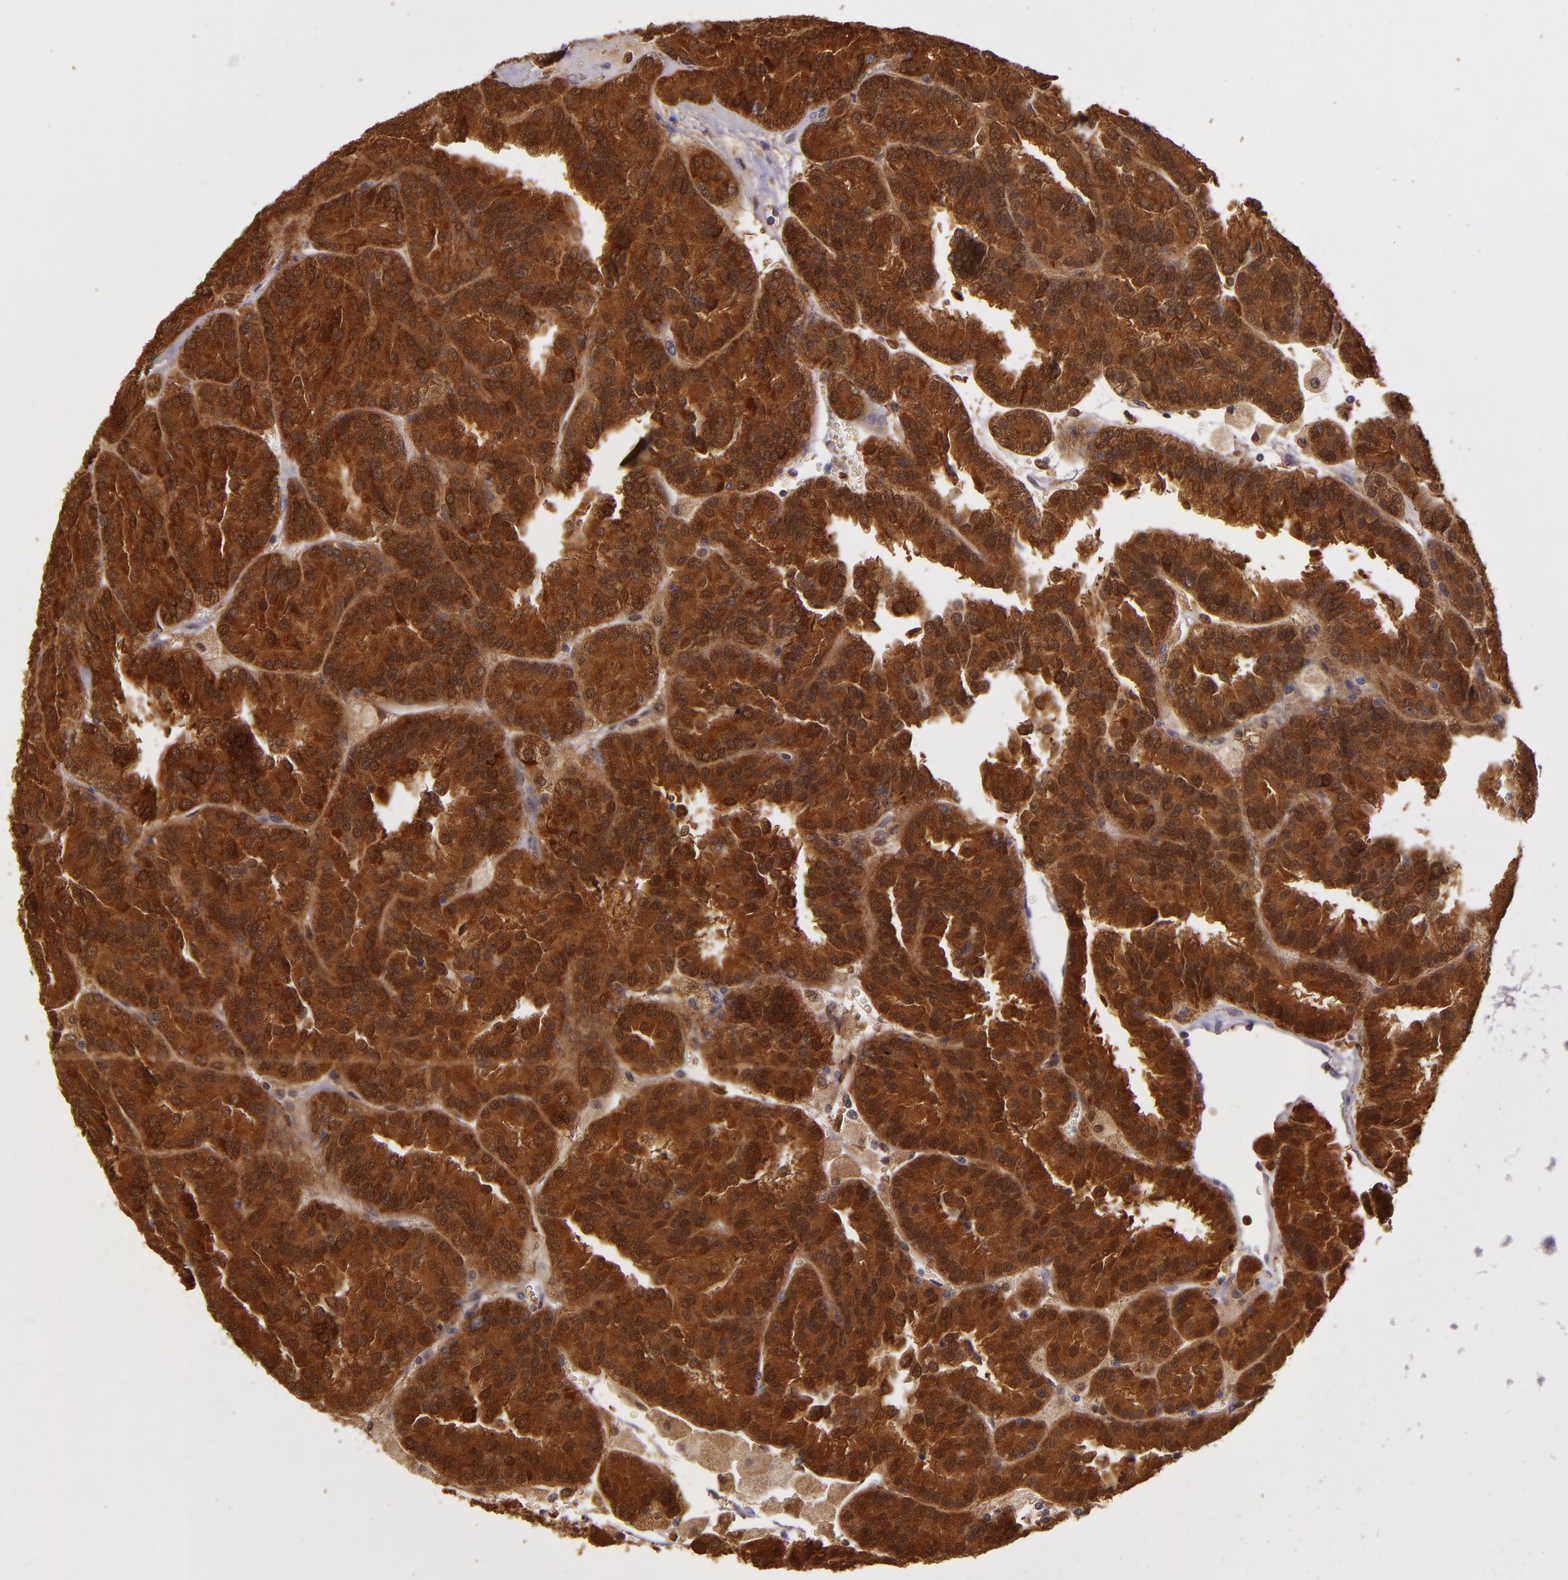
{"staining": {"intensity": "strong", "quantity": ">75%", "location": "cytoplasmic/membranous"}, "tissue": "renal cancer", "cell_type": "Tumor cells", "image_type": "cancer", "snomed": [{"axis": "morphology", "description": "Adenocarcinoma, NOS"}, {"axis": "topography", "description": "Kidney"}], "caption": "DAB (3,3'-diaminobenzidine) immunohistochemical staining of human adenocarcinoma (renal) demonstrates strong cytoplasmic/membranous protein expression in about >75% of tumor cells.", "gene": "FHIT", "patient": {"sex": "male", "age": 46}}